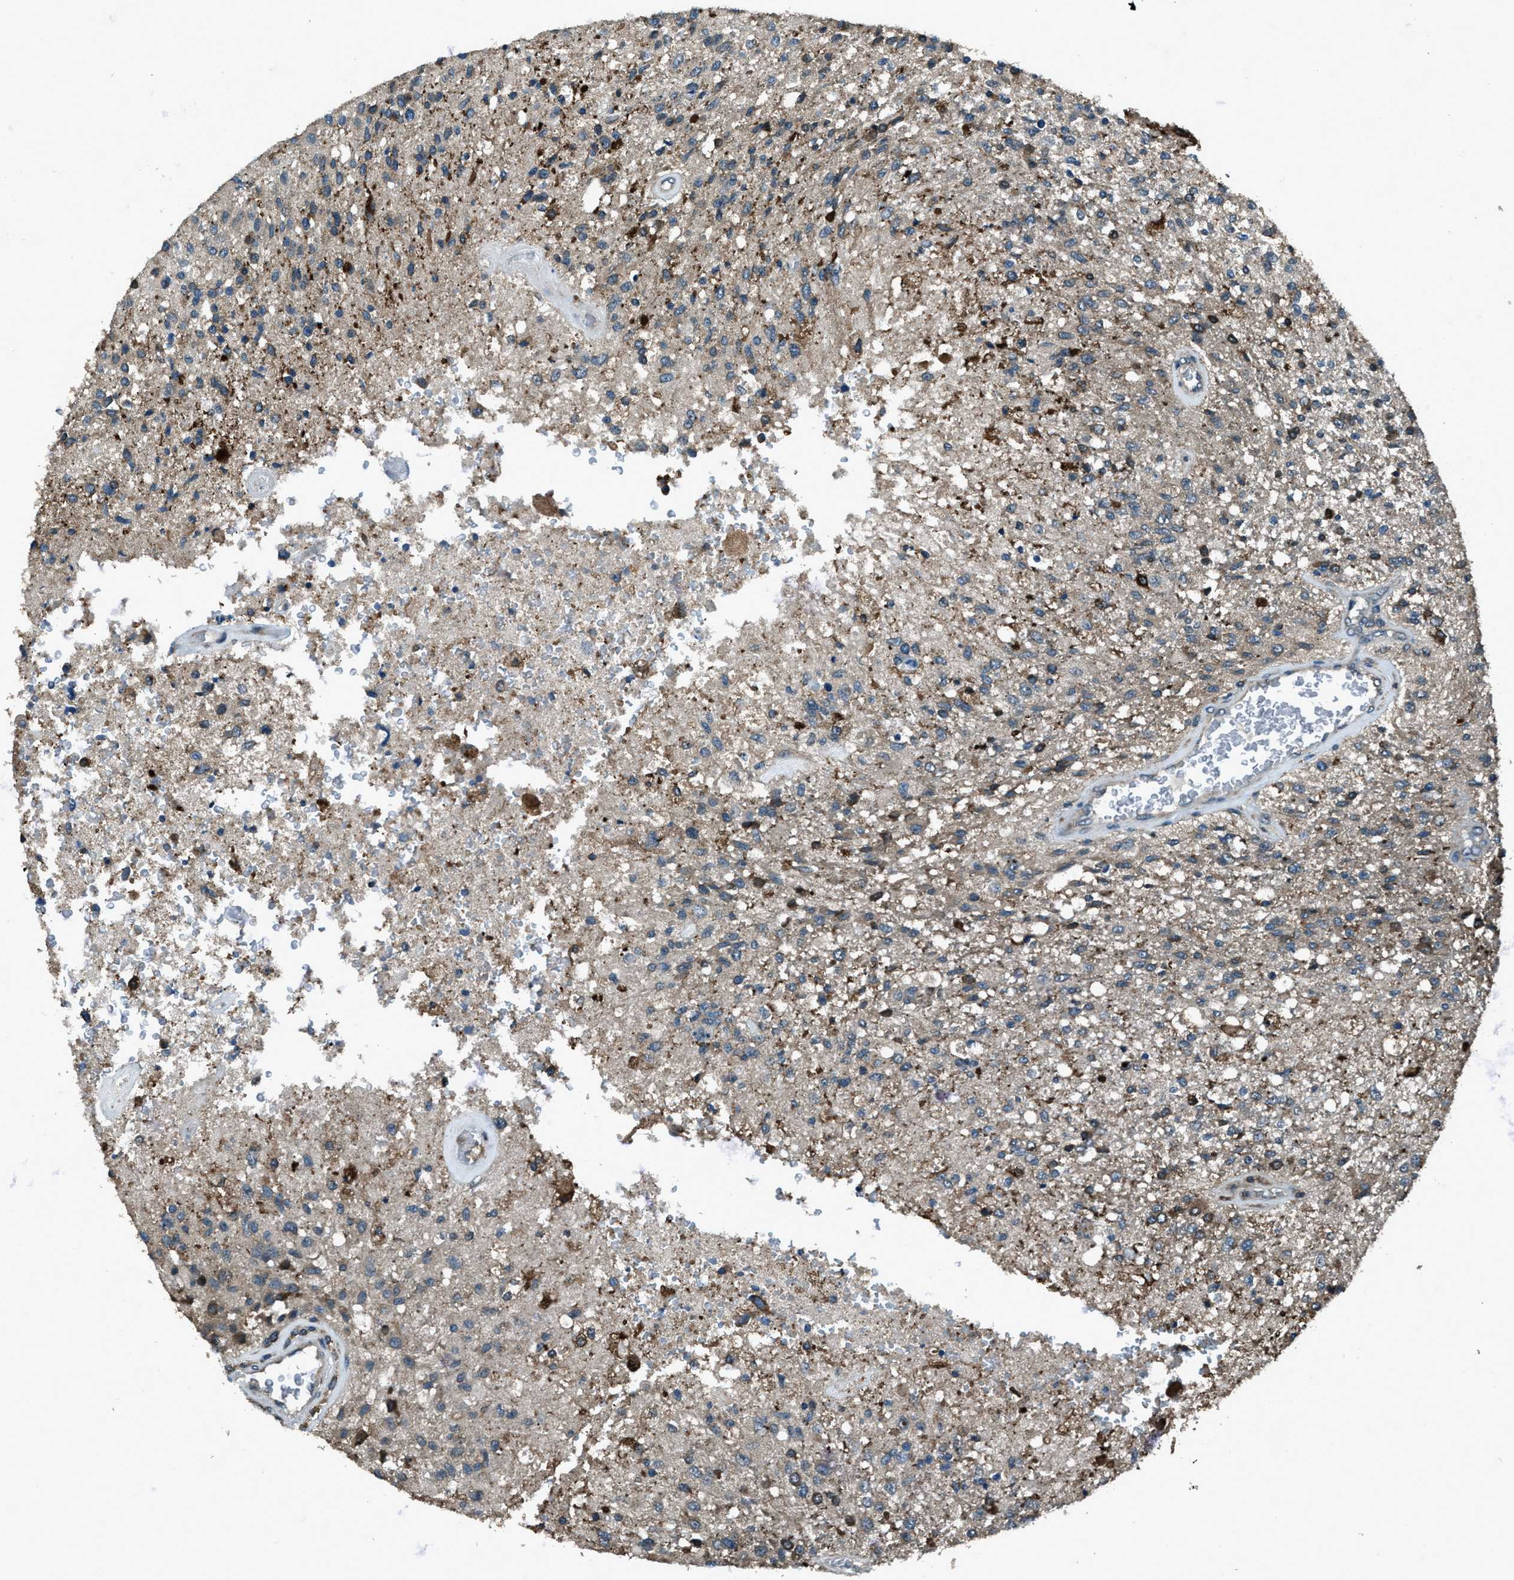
{"staining": {"intensity": "weak", "quantity": "25%-75%", "location": "cytoplasmic/membranous"}, "tissue": "glioma", "cell_type": "Tumor cells", "image_type": "cancer", "snomed": [{"axis": "morphology", "description": "Normal tissue, NOS"}, {"axis": "morphology", "description": "Glioma, malignant, High grade"}, {"axis": "topography", "description": "Cerebral cortex"}], "caption": "Malignant glioma (high-grade) stained with a brown dye demonstrates weak cytoplasmic/membranous positive staining in about 25%-75% of tumor cells.", "gene": "TRIM4", "patient": {"sex": "male", "age": 77}}